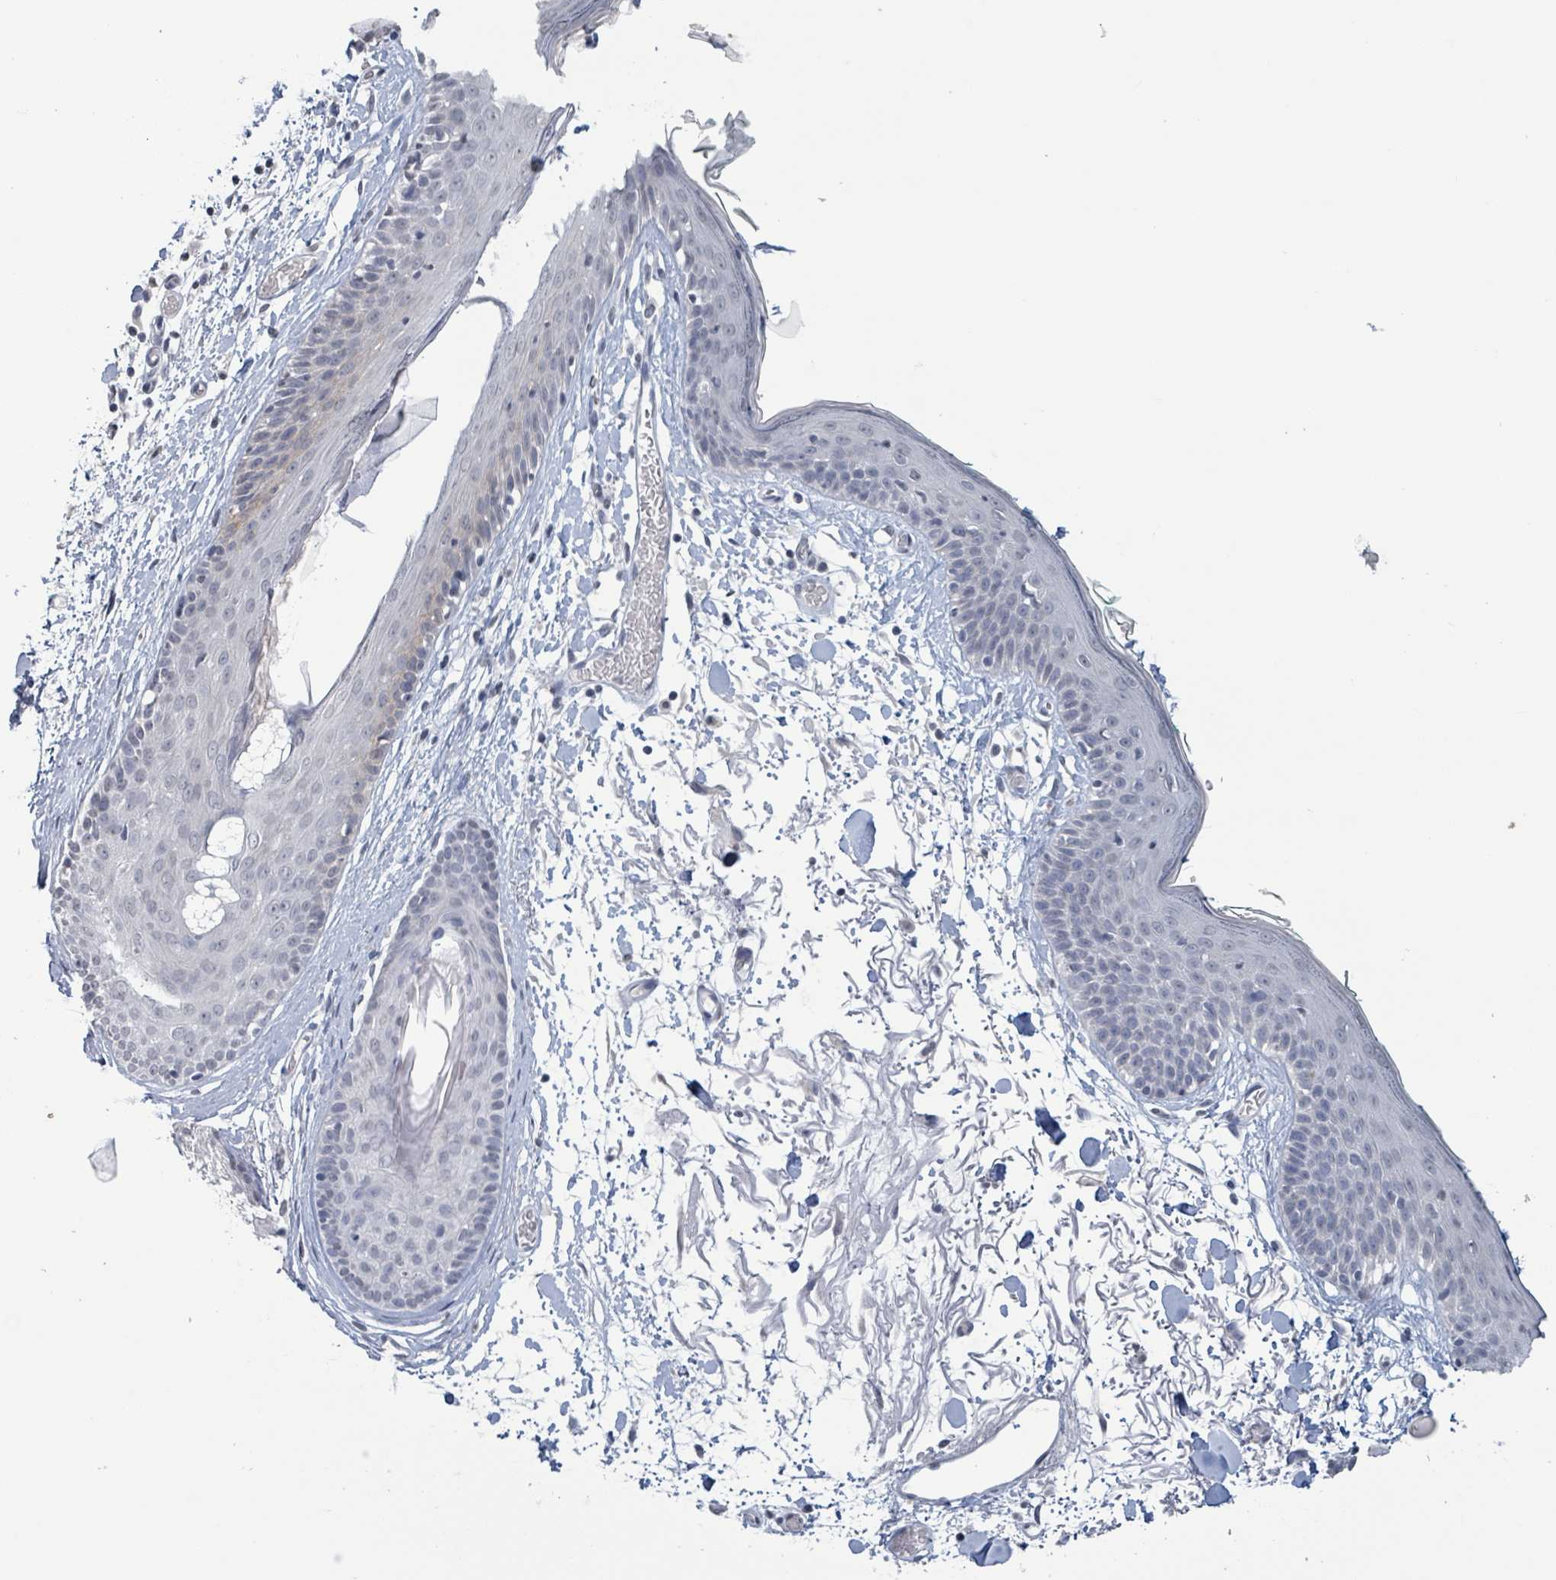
{"staining": {"intensity": "negative", "quantity": "none", "location": "none"}, "tissue": "skin", "cell_type": "Fibroblasts", "image_type": "normal", "snomed": [{"axis": "morphology", "description": "Normal tissue, NOS"}, {"axis": "topography", "description": "Skin"}], "caption": "Fibroblasts show no significant protein positivity in unremarkable skin. (DAB (3,3'-diaminobenzidine) immunohistochemistry (IHC) visualized using brightfield microscopy, high magnification).", "gene": "CA9", "patient": {"sex": "male", "age": 79}}